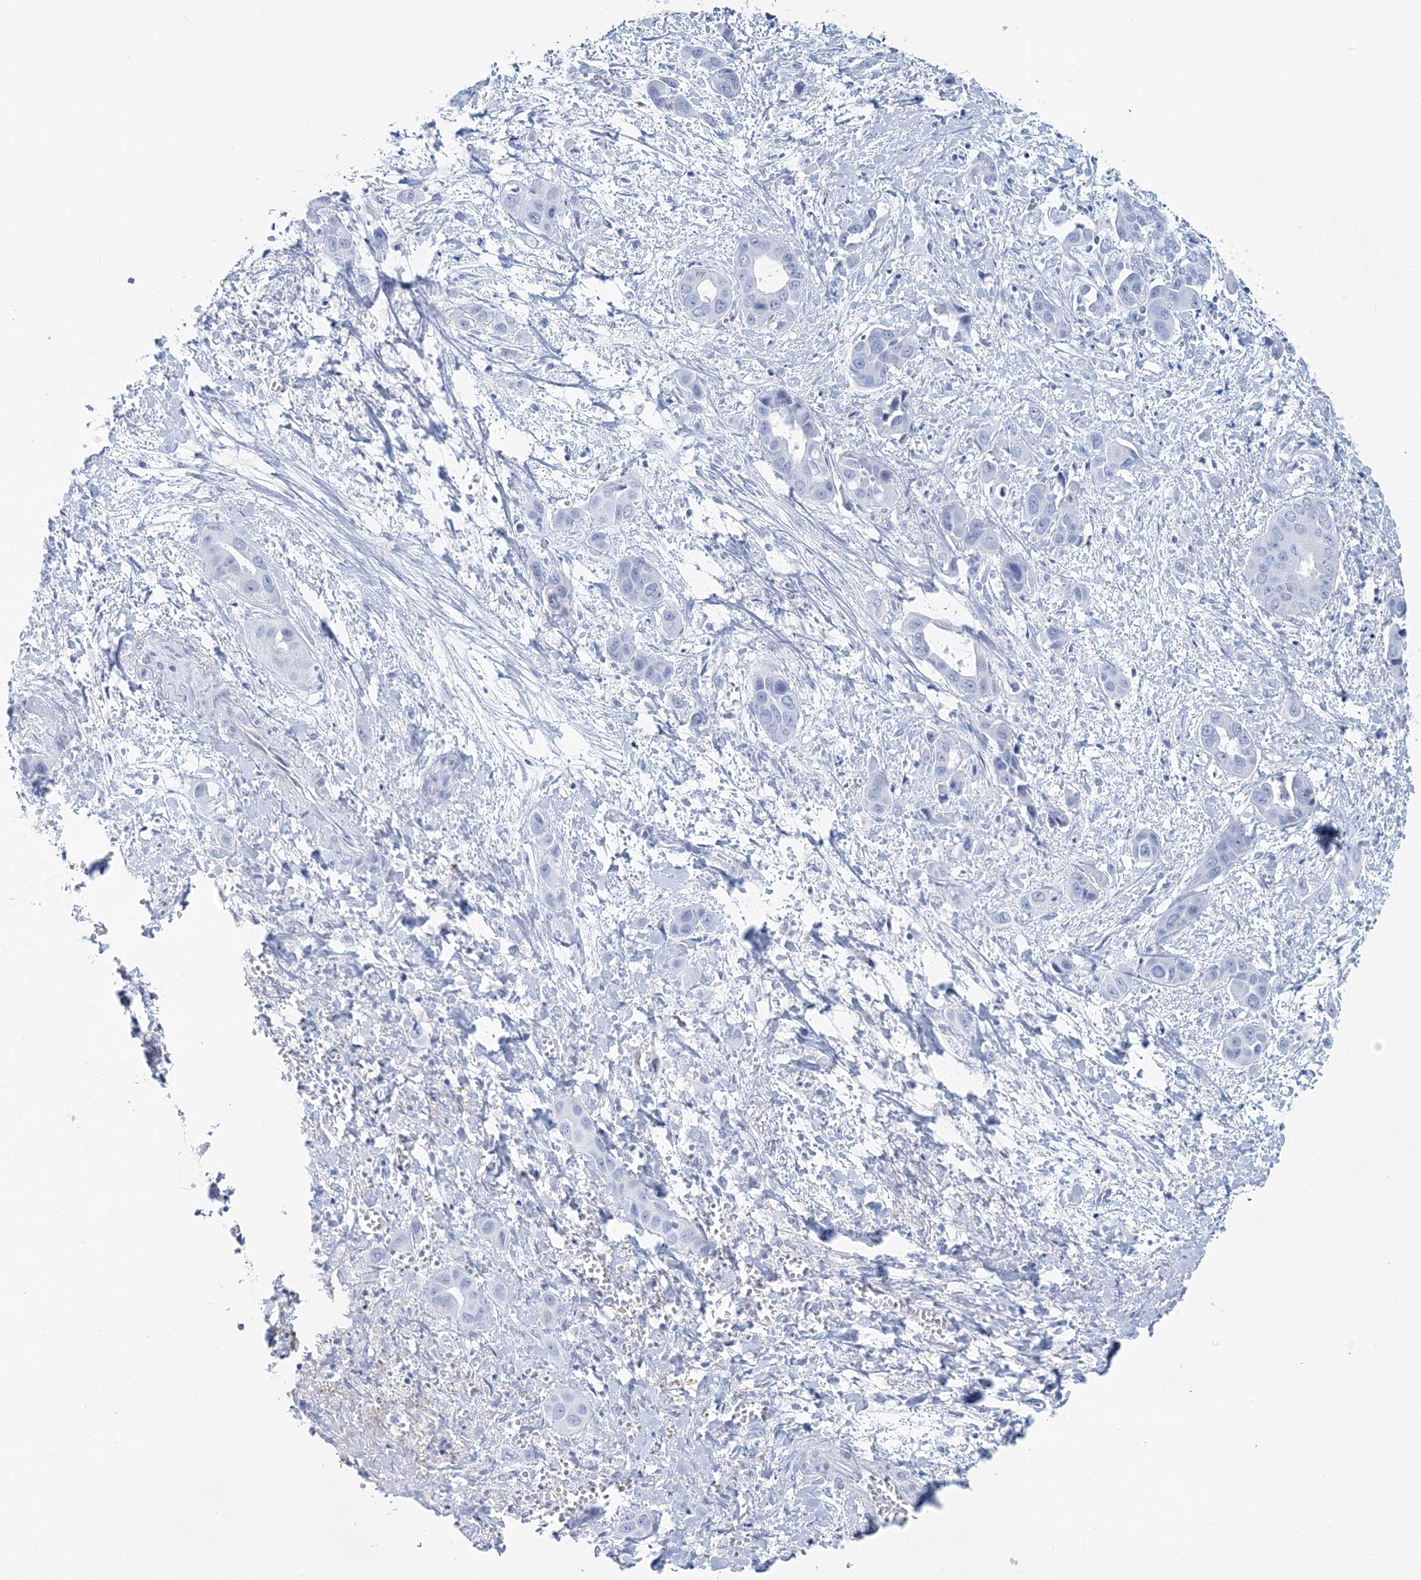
{"staining": {"intensity": "negative", "quantity": "none", "location": "none"}, "tissue": "liver cancer", "cell_type": "Tumor cells", "image_type": "cancer", "snomed": [{"axis": "morphology", "description": "Cholangiocarcinoma"}, {"axis": "topography", "description": "Liver"}], "caption": "Immunohistochemistry of human liver cancer shows no positivity in tumor cells.", "gene": "NKX6-1", "patient": {"sex": "female", "age": 52}}